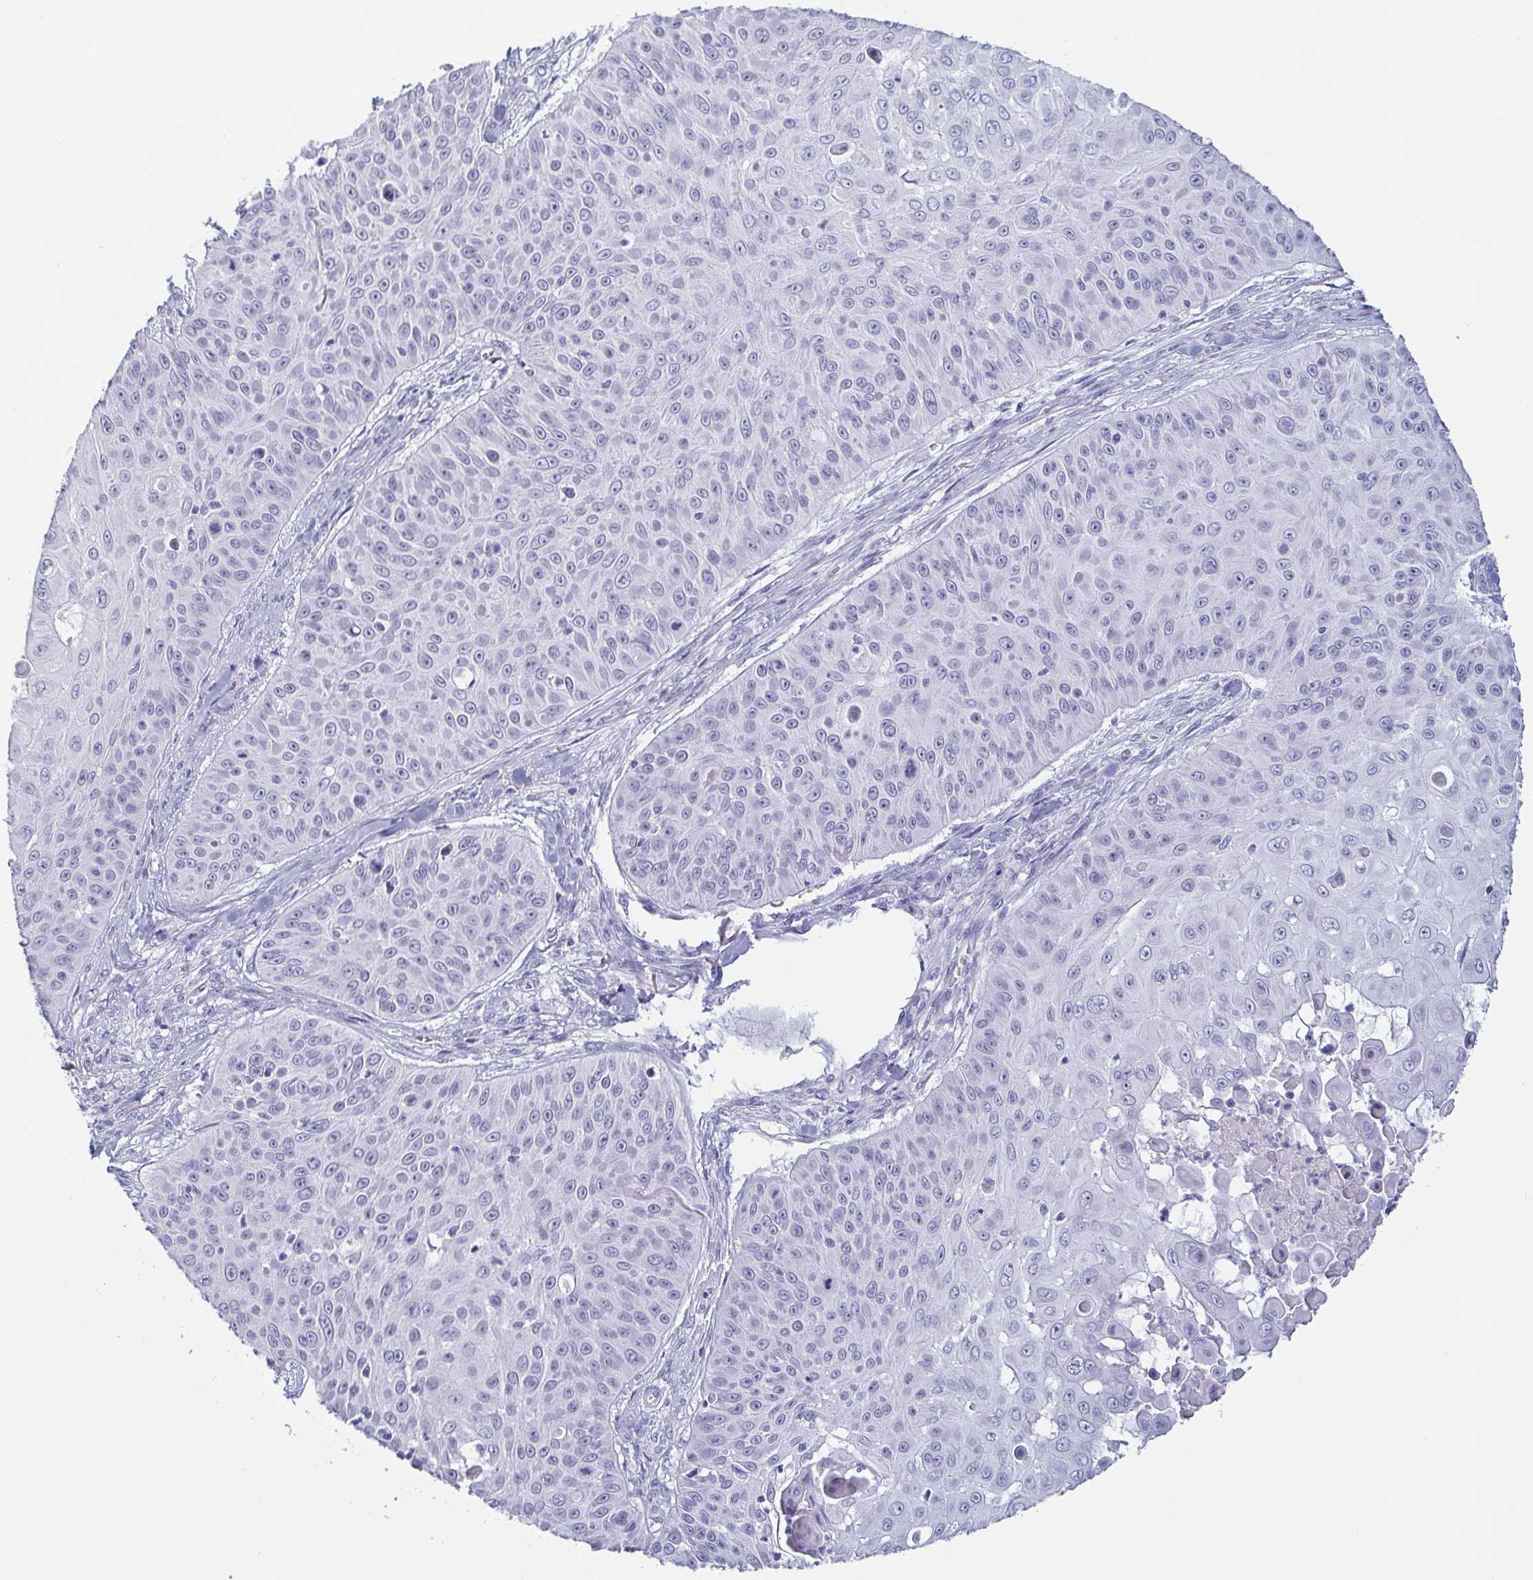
{"staining": {"intensity": "negative", "quantity": "none", "location": "none"}, "tissue": "skin cancer", "cell_type": "Tumor cells", "image_type": "cancer", "snomed": [{"axis": "morphology", "description": "Squamous cell carcinoma, NOS"}, {"axis": "topography", "description": "Skin"}], "caption": "Tumor cells show no significant expression in skin squamous cell carcinoma.", "gene": "ITLN1", "patient": {"sex": "male", "age": 82}}